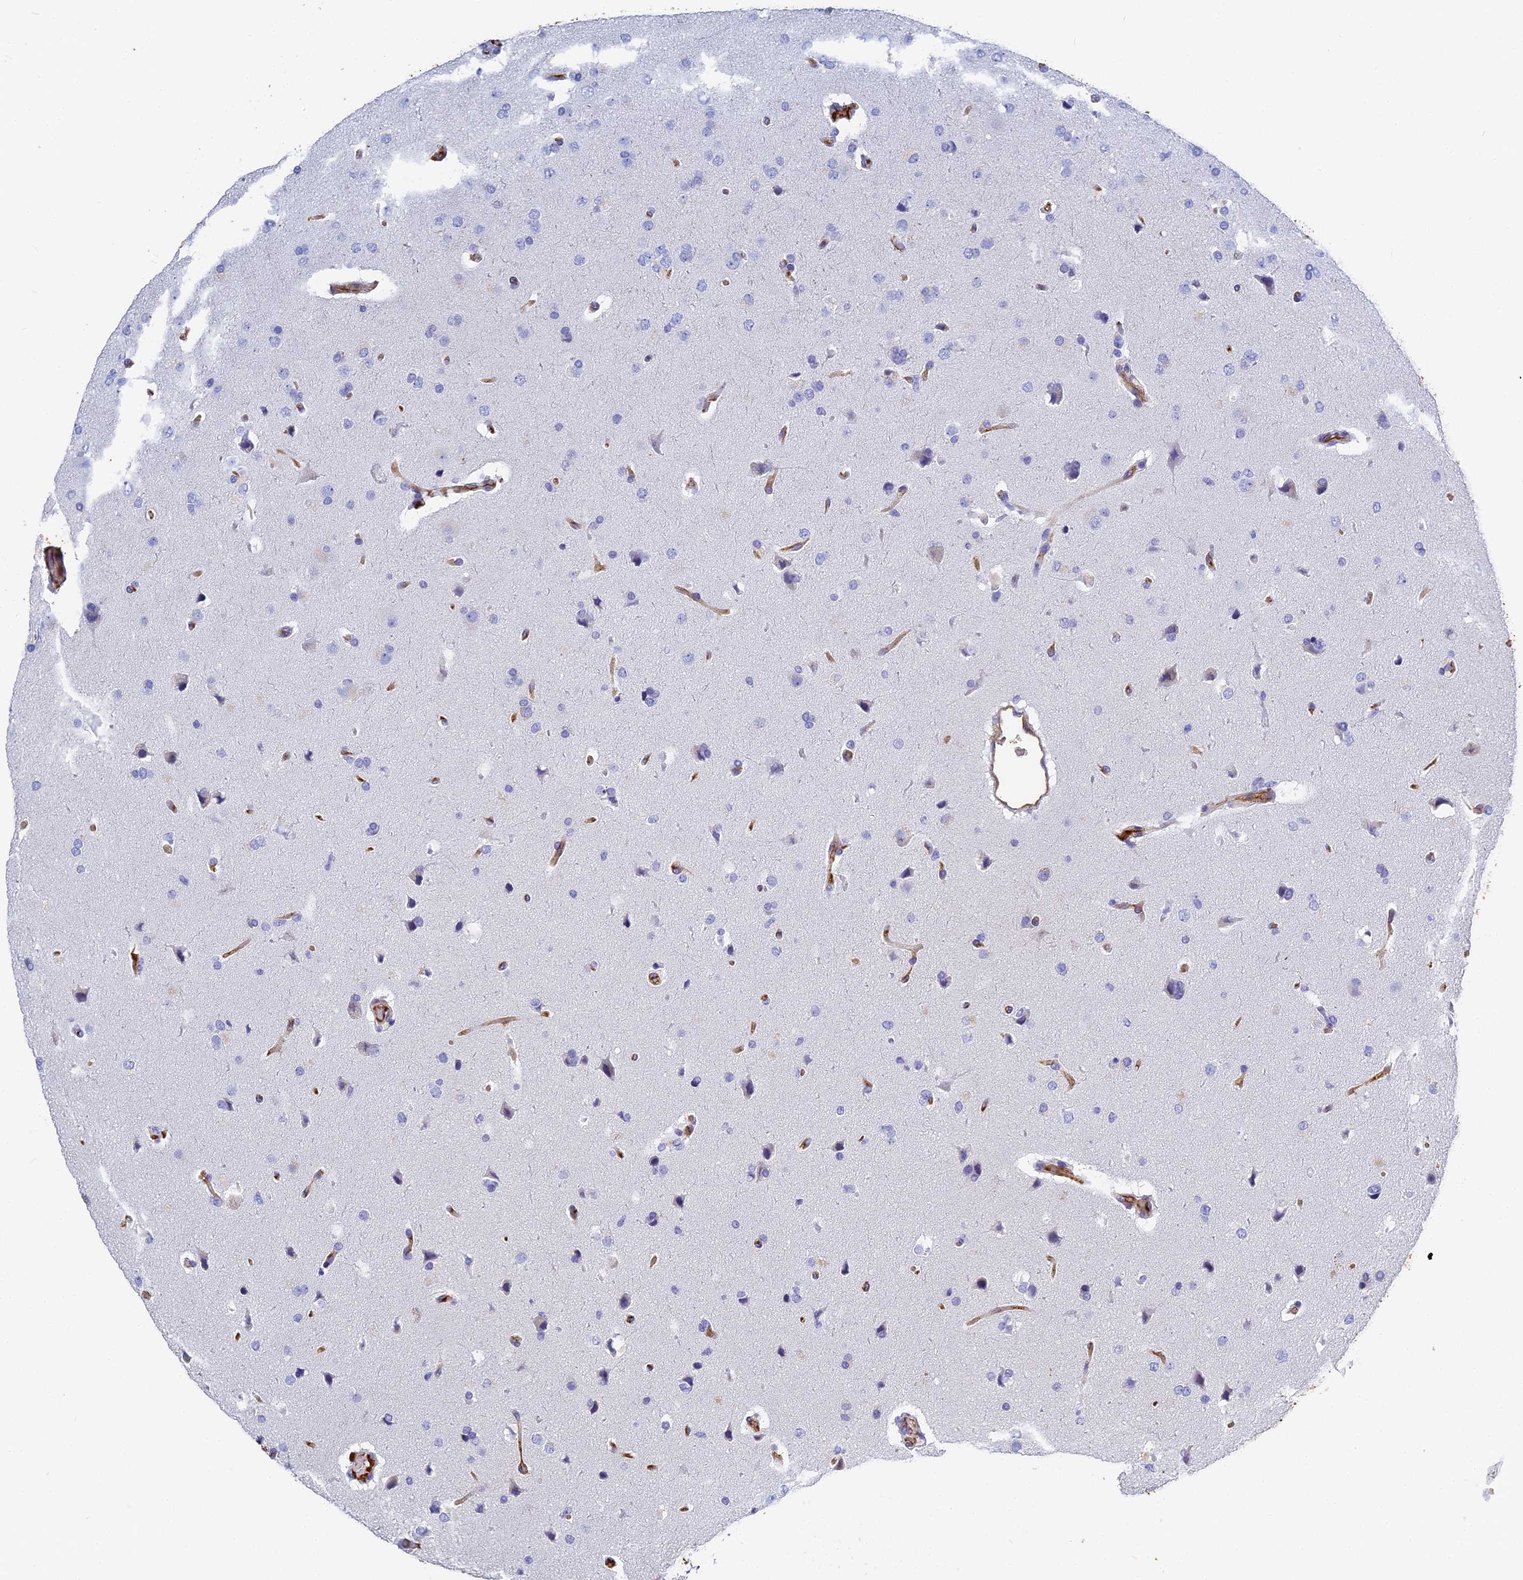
{"staining": {"intensity": "negative", "quantity": "none", "location": "none"}, "tissue": "glioma", "cell_type": "Tumor cells", "image_type": "cancer", "snomed": [{"axis": "morphology", "description": "Glioma, malignant, High grade"}, {"axis": "topography", "description": "Brain"}], "caption": "High power microscopy micrograph of an immunohistochemistry (IHC) micrograph of glioma, revealing no significant staining in tumor cells.", "gene": "ITIH1", "patient": {"sex": "male", "age": 72}}